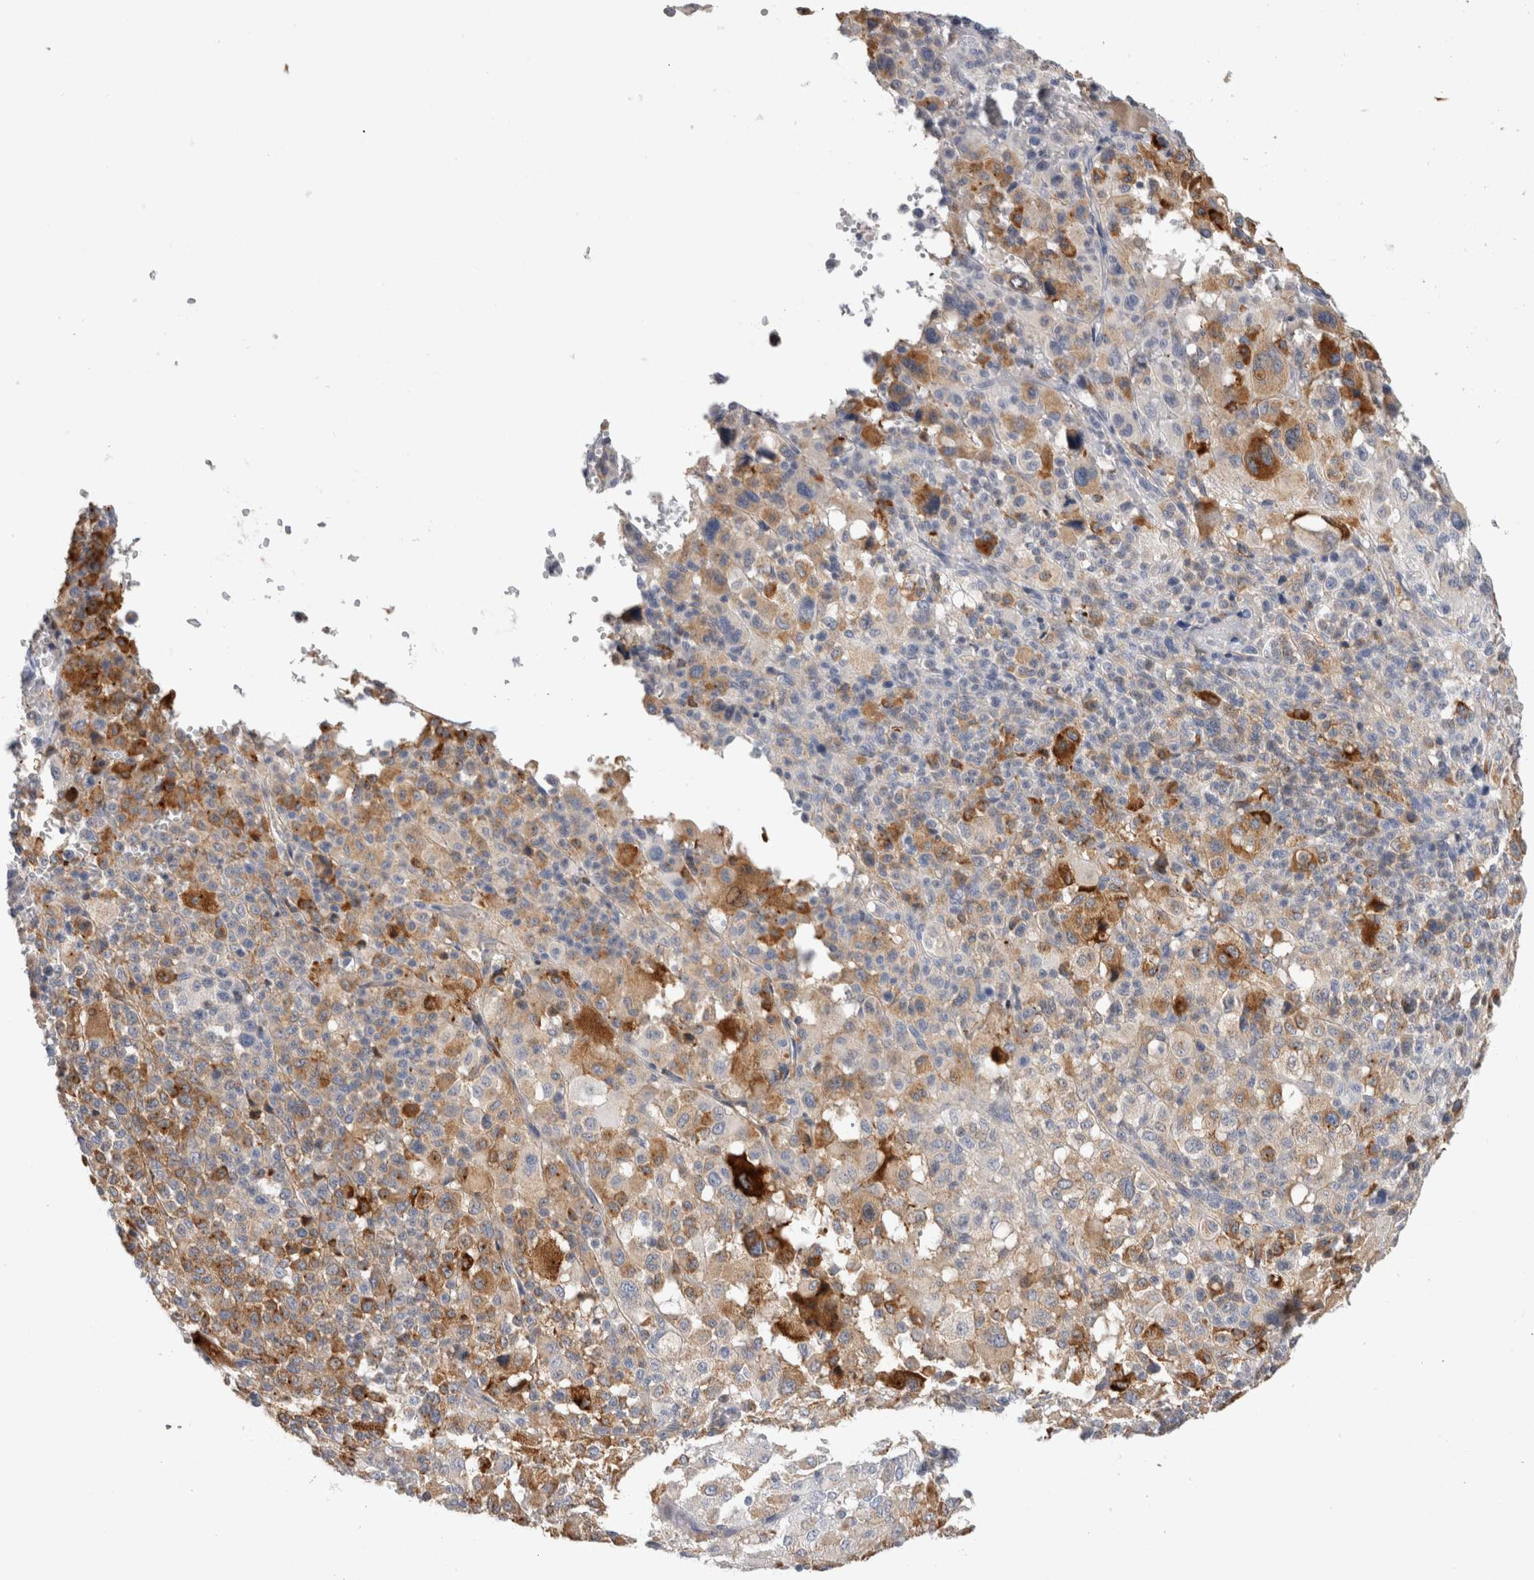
{"staining": {"intensity": "strong", "quantity": "<25%", "location": "cytoplasmic/membranous"}, "tissue": "melanoma", "cell_type": "Tumor cells", "image_type": "cancer", "snomed": [{"axis": "morphology", "description": "Malignant melanoma, Metastatic site"}, {"axis": "topography", "description": "Skin"}], "caption": "Protein expression analysis of human malignant melanoma (metastatic site) reveals strong cytoplasmic/membranous expression in about <25% of tumor cells.", "gene": "BCAN", "patient": {"sex": "female", "age": 74}}